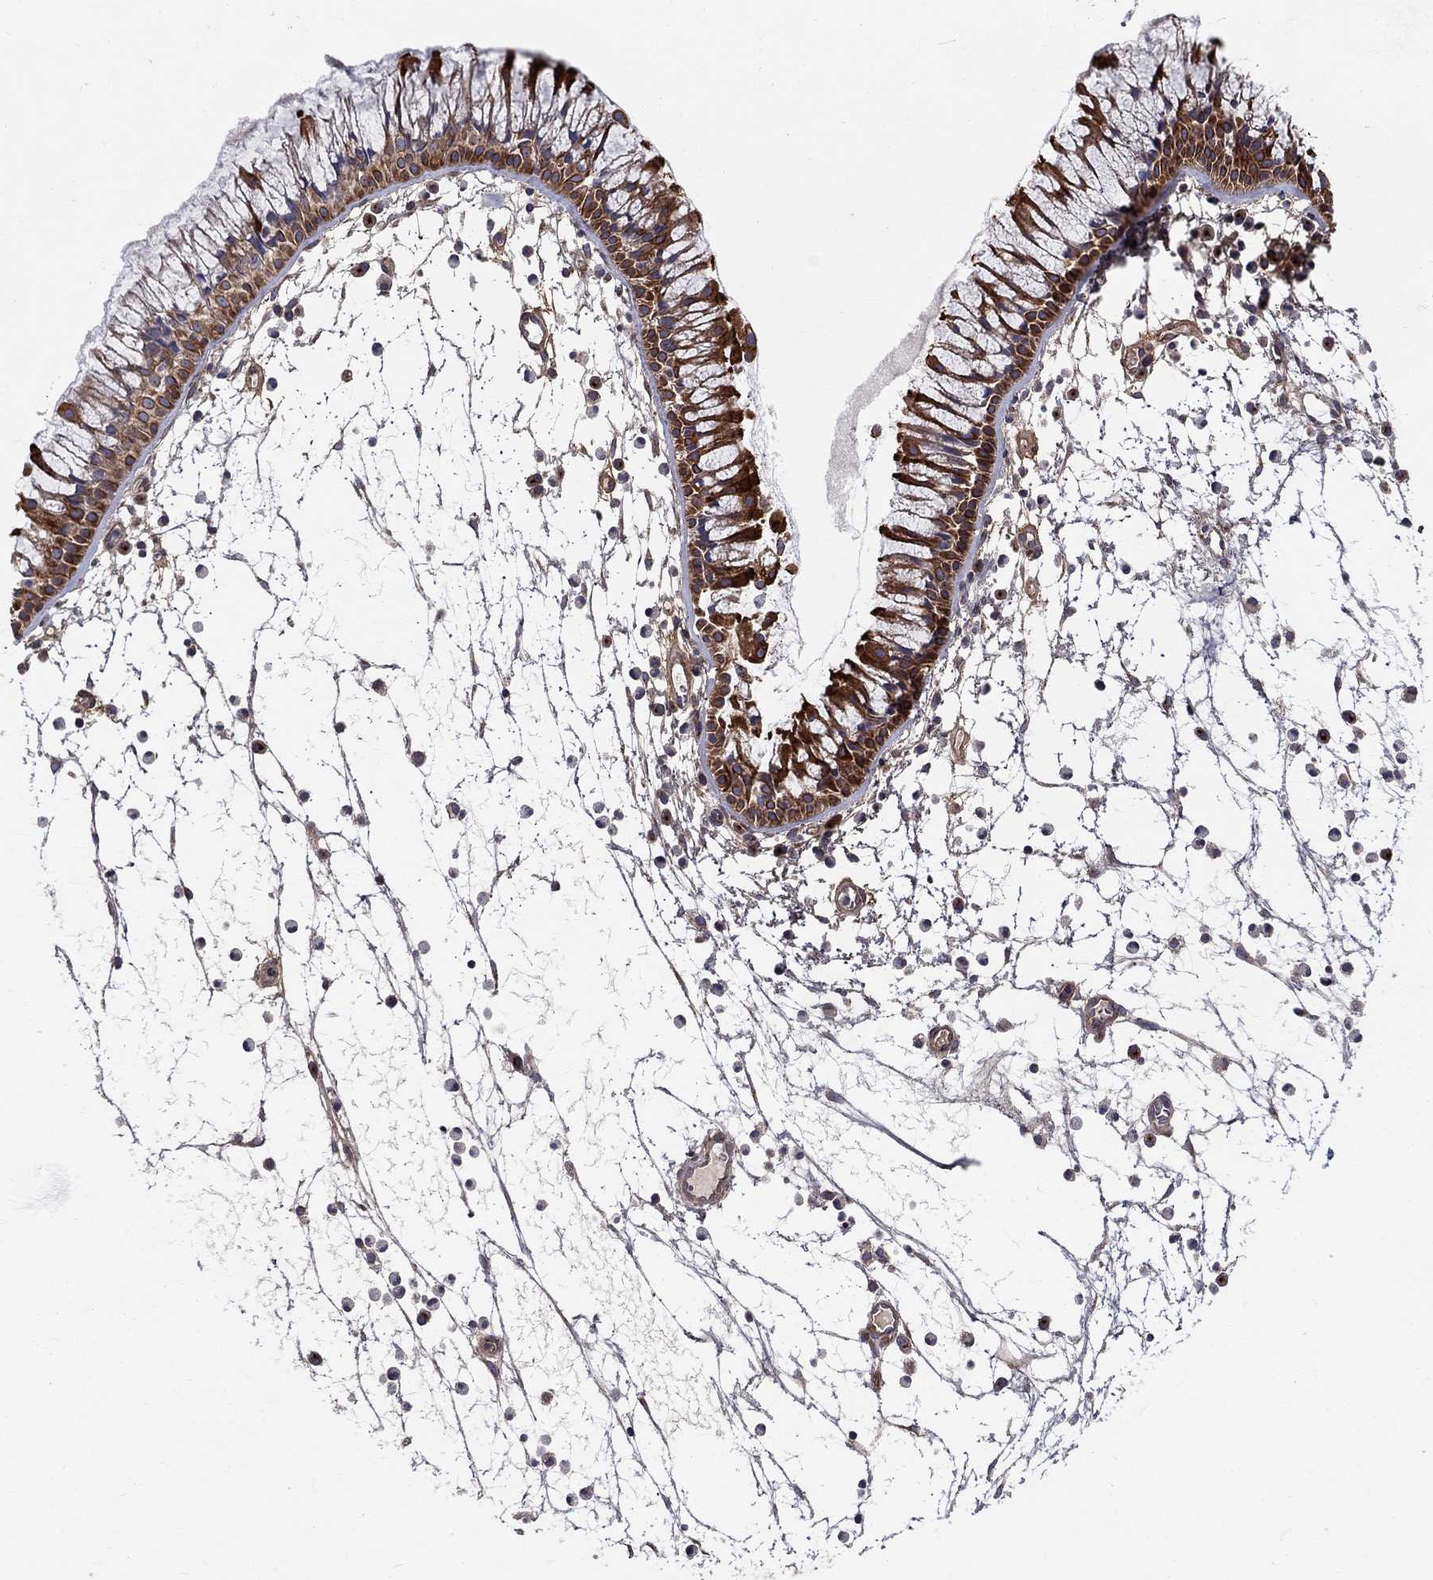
{"staining": {"intensity": "strong", "quantity": ">75%", "location": "cytoplasmic/membranous"}, "tissue": "nasopharynx", "cell_type": "Respiratory epithelial cells", "image_type": "normal", "snomed": [{"axis": "morphology", "description": "Normal tissue, NOS"}, {"axis": "topography", "description": "Nasopharynx"}], "caption": "Nasopharynx stained with DAB (3,3'-diaminobenzidine) immunohistochemistry (IHC) displays high levels of strong cytoplasmic/membranous expression in about >75% of respiratory epithelial cells.", "gene": "BMERB1", "patient": {"sex": "female", "age": 73}}